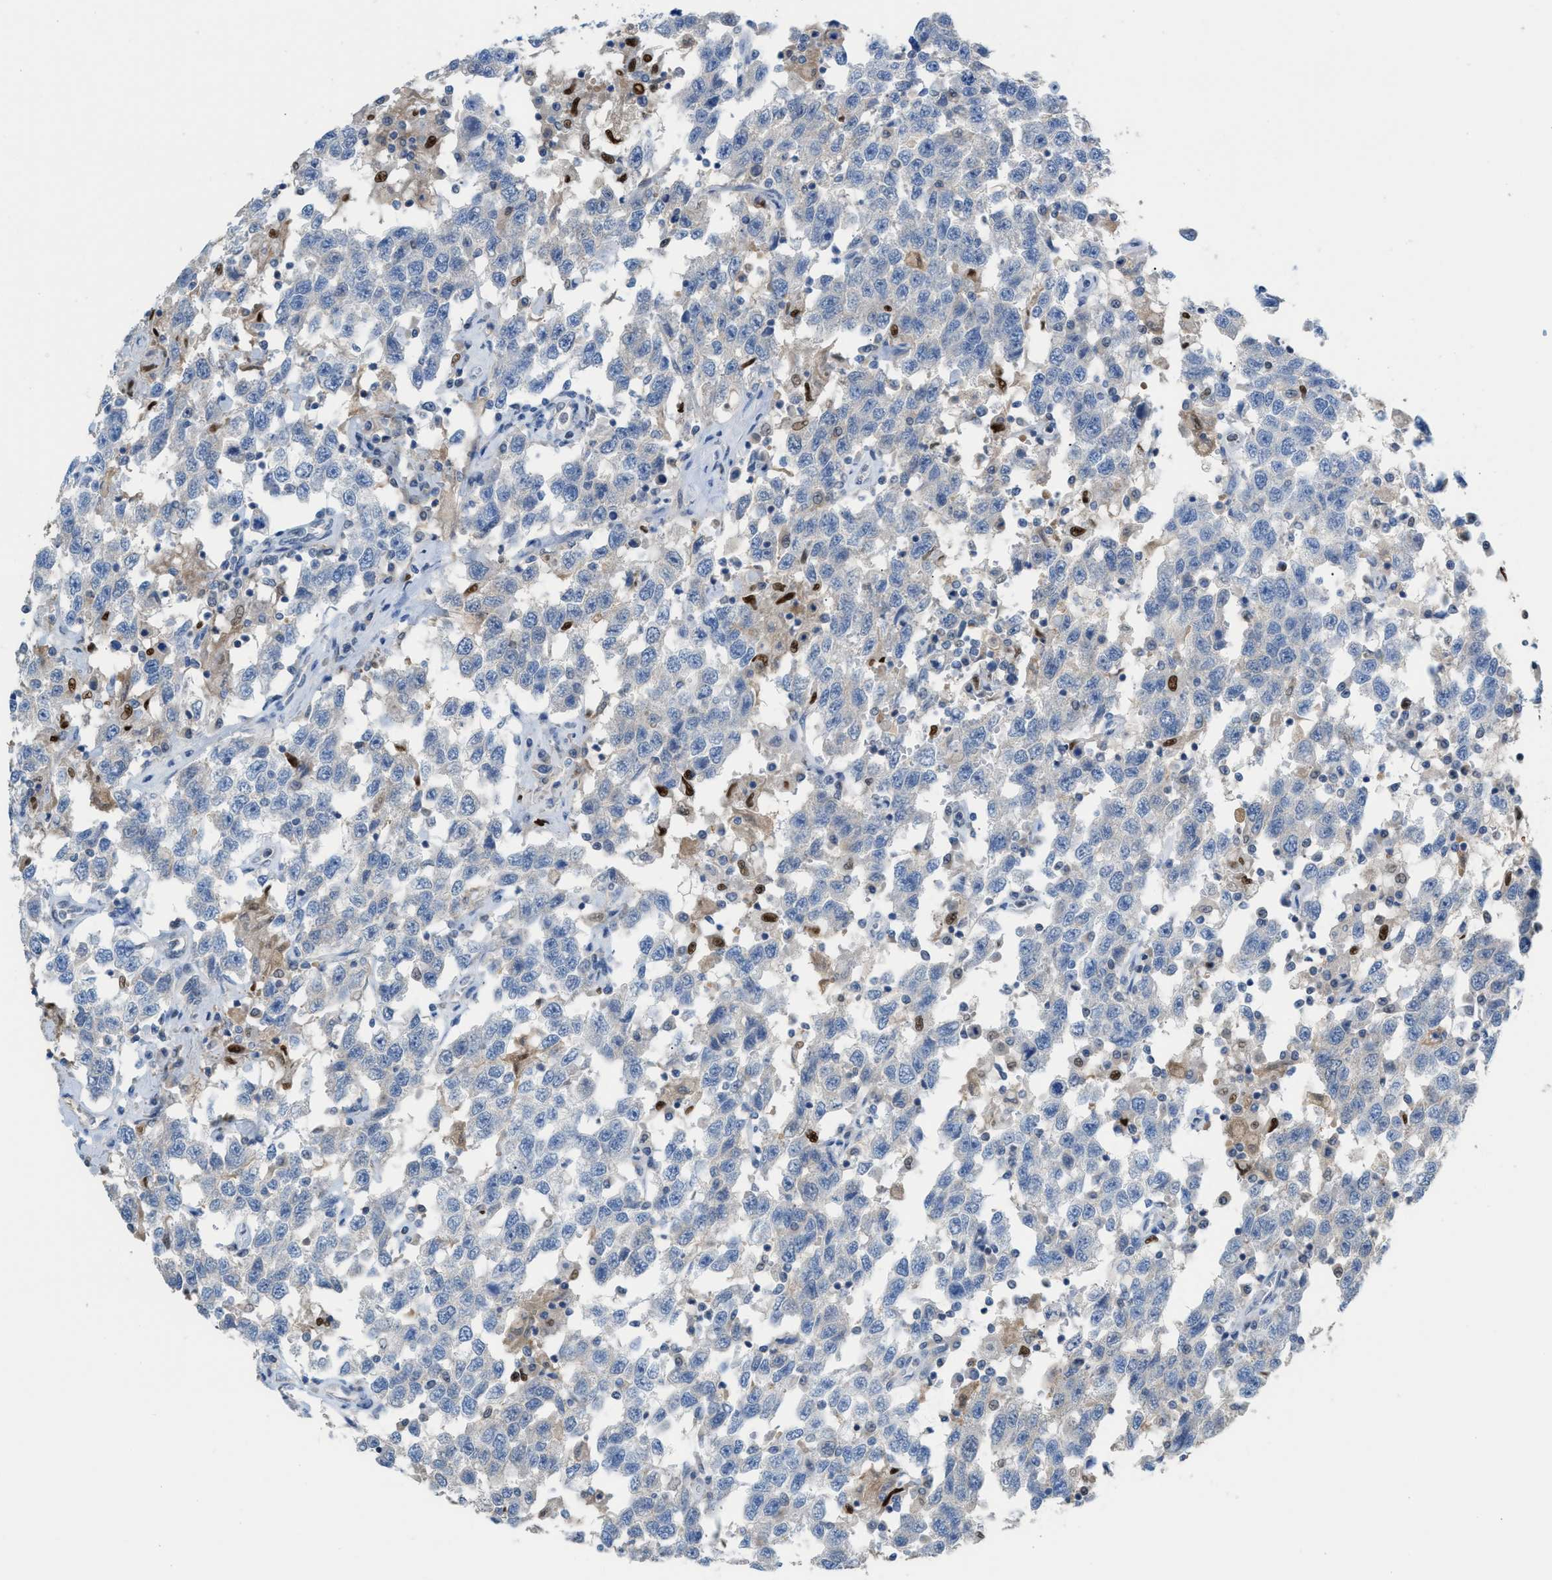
{"staining": {"intensity": "negative", "quantity": "none", "location": "none"}, "tissue": "testis cancer", "cell_type": "Tumor cells", "image_type": "cancer", "snomed": [{"axis": "morphology", "description": "Seminoma, NOS"}, {"axis": "topography", "description": "Testis"}], "caption": "There is no significant positivity in tumor cells of testis seminoma.", "gene": "PPM1D", "patient": {"sex": "male", "age": 41}}